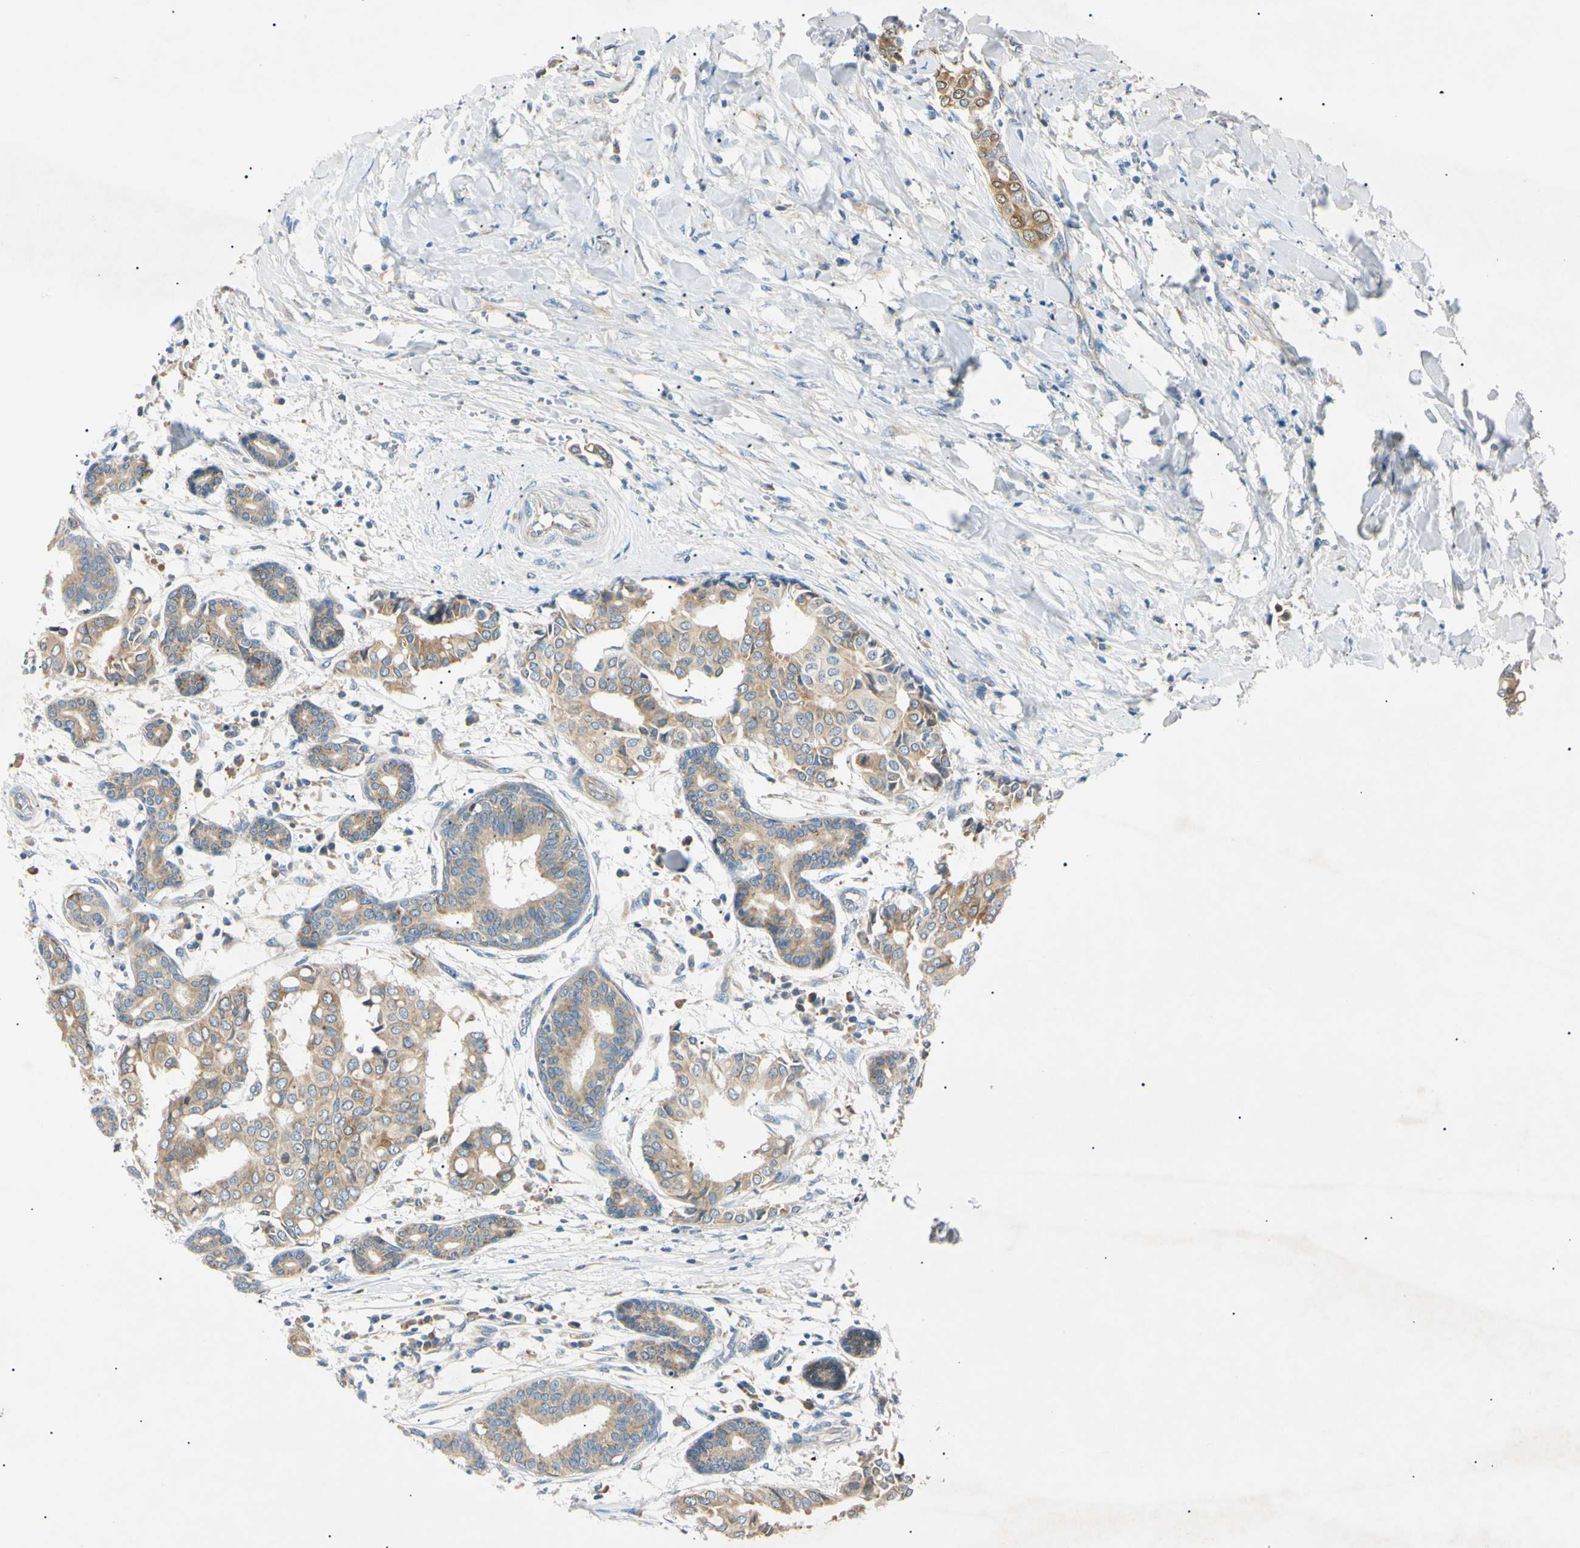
{"staining": {"intensity": "moderate", "quantity": ">75%", "location": "cytoplasmic/membranous"}, "tissue": "head and neck cancer", "cell_type": "Tumor cells", "image_type": "cancer", "snomed": [{"axis": "morphology", "description": "Adenocarcinoma, NOS"}, {"axis": "topography", "description": "Salivary gland"}, {"axis": "topography", "description": "Head-Neck"}], "caption": "A micrograph of head and neck adenocarcinoma stained for a protein exhibits moderate cytoplasmic/membranous brown staining in tumor cells.", "gene": "DNAJB12", "patient": {"sex": "female", "age": 59}}